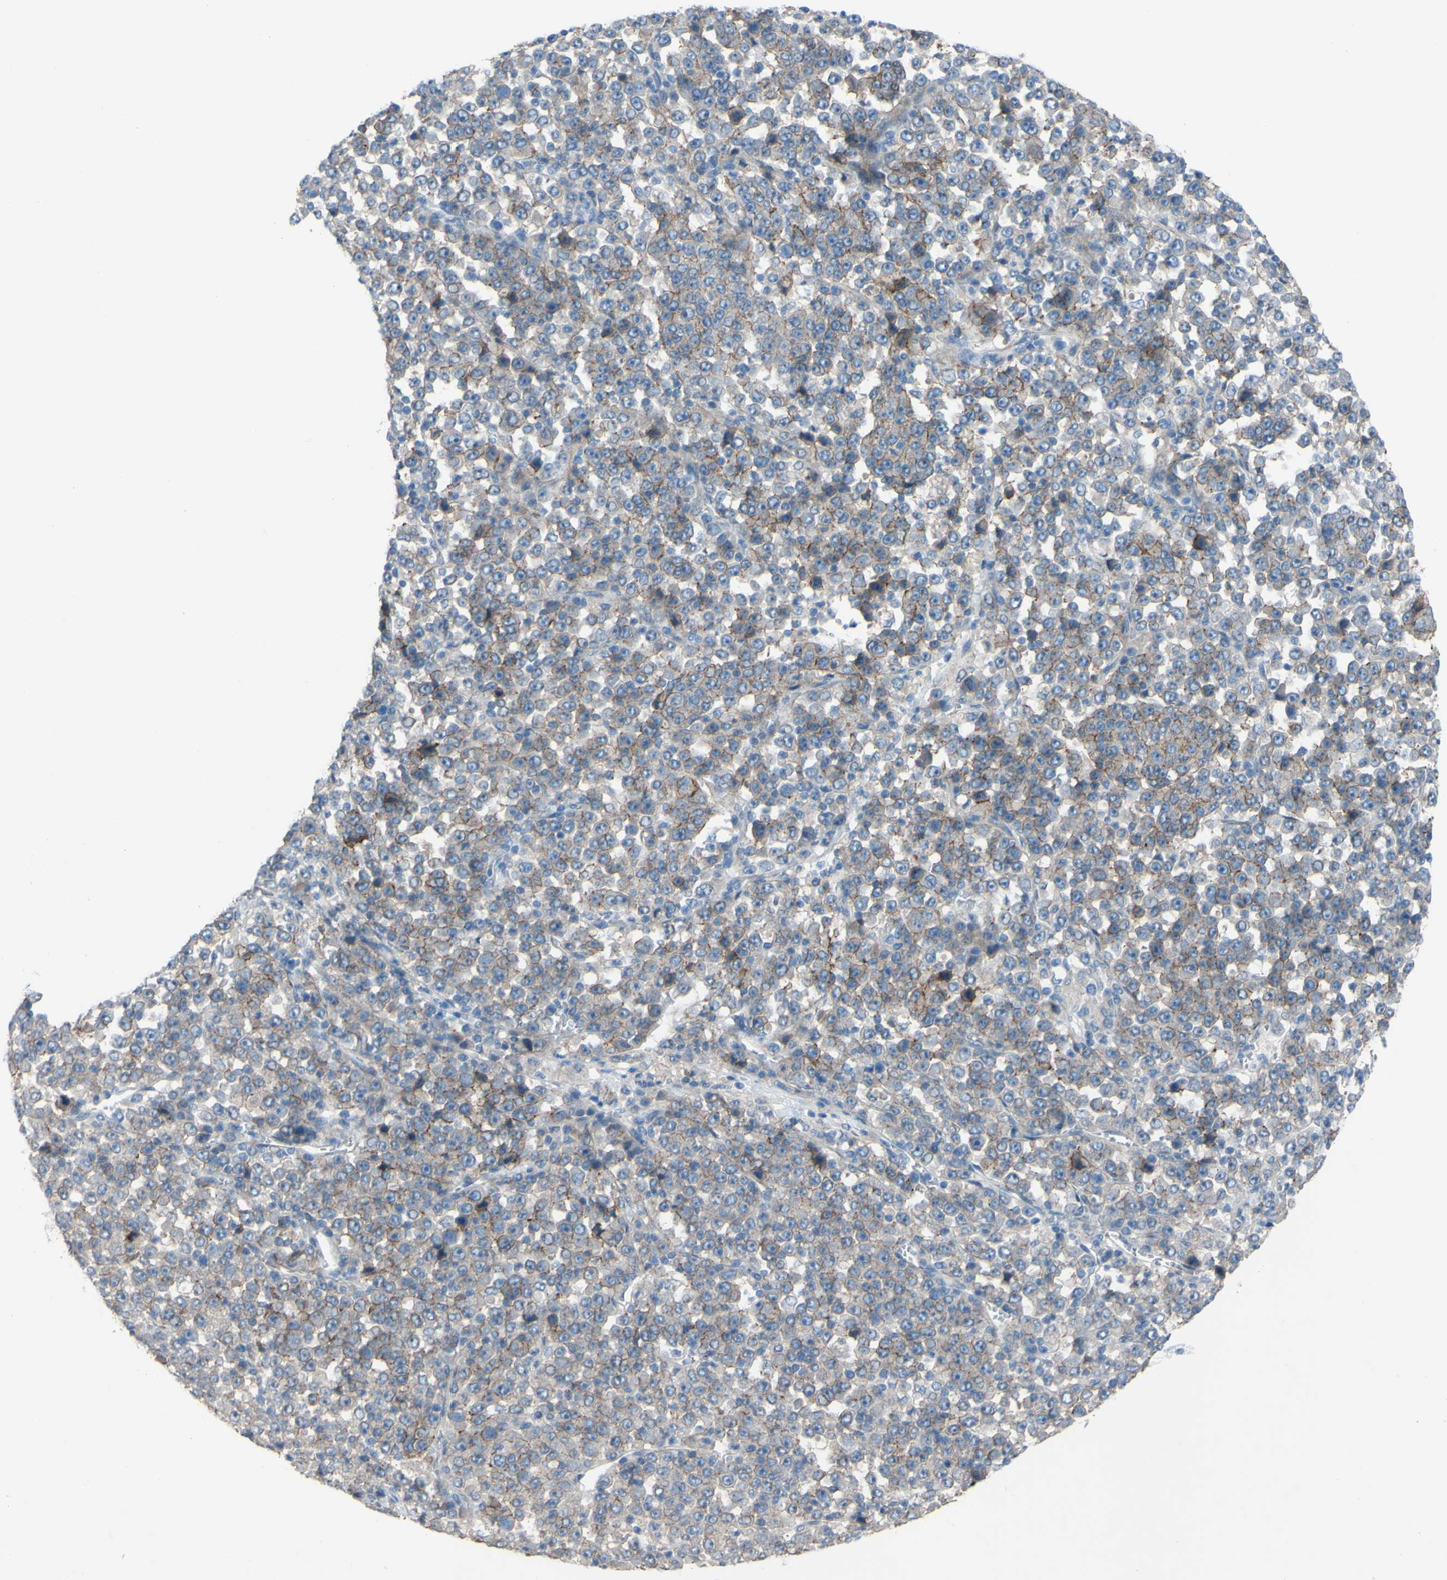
{"staining": {"intensity": "moderate", "quantity": "<25%", "location": "cytoplasmic/membranous"}, "tissue": "stomach cancer", "cell_type": "Tumor cells", "image_type": "cancer", "snomed": [{"axis": "morphology", "description": "Normal tissue, NOS"}, {"axis": "morphology", "description": "Adenocarcinoma, NOS"}, {"axis": "topography", "description": "Stomach, upper"}, {"axis": "topography", "description": "Stomach"}], "caption": "A brown stain shows moderate cytoplasmic/membranous expression of a protein in stomach cancer (adenocarcinoma) tumor cells.", "gene": "CDCP1", "patient": {"sex": "male", "age": 59}}